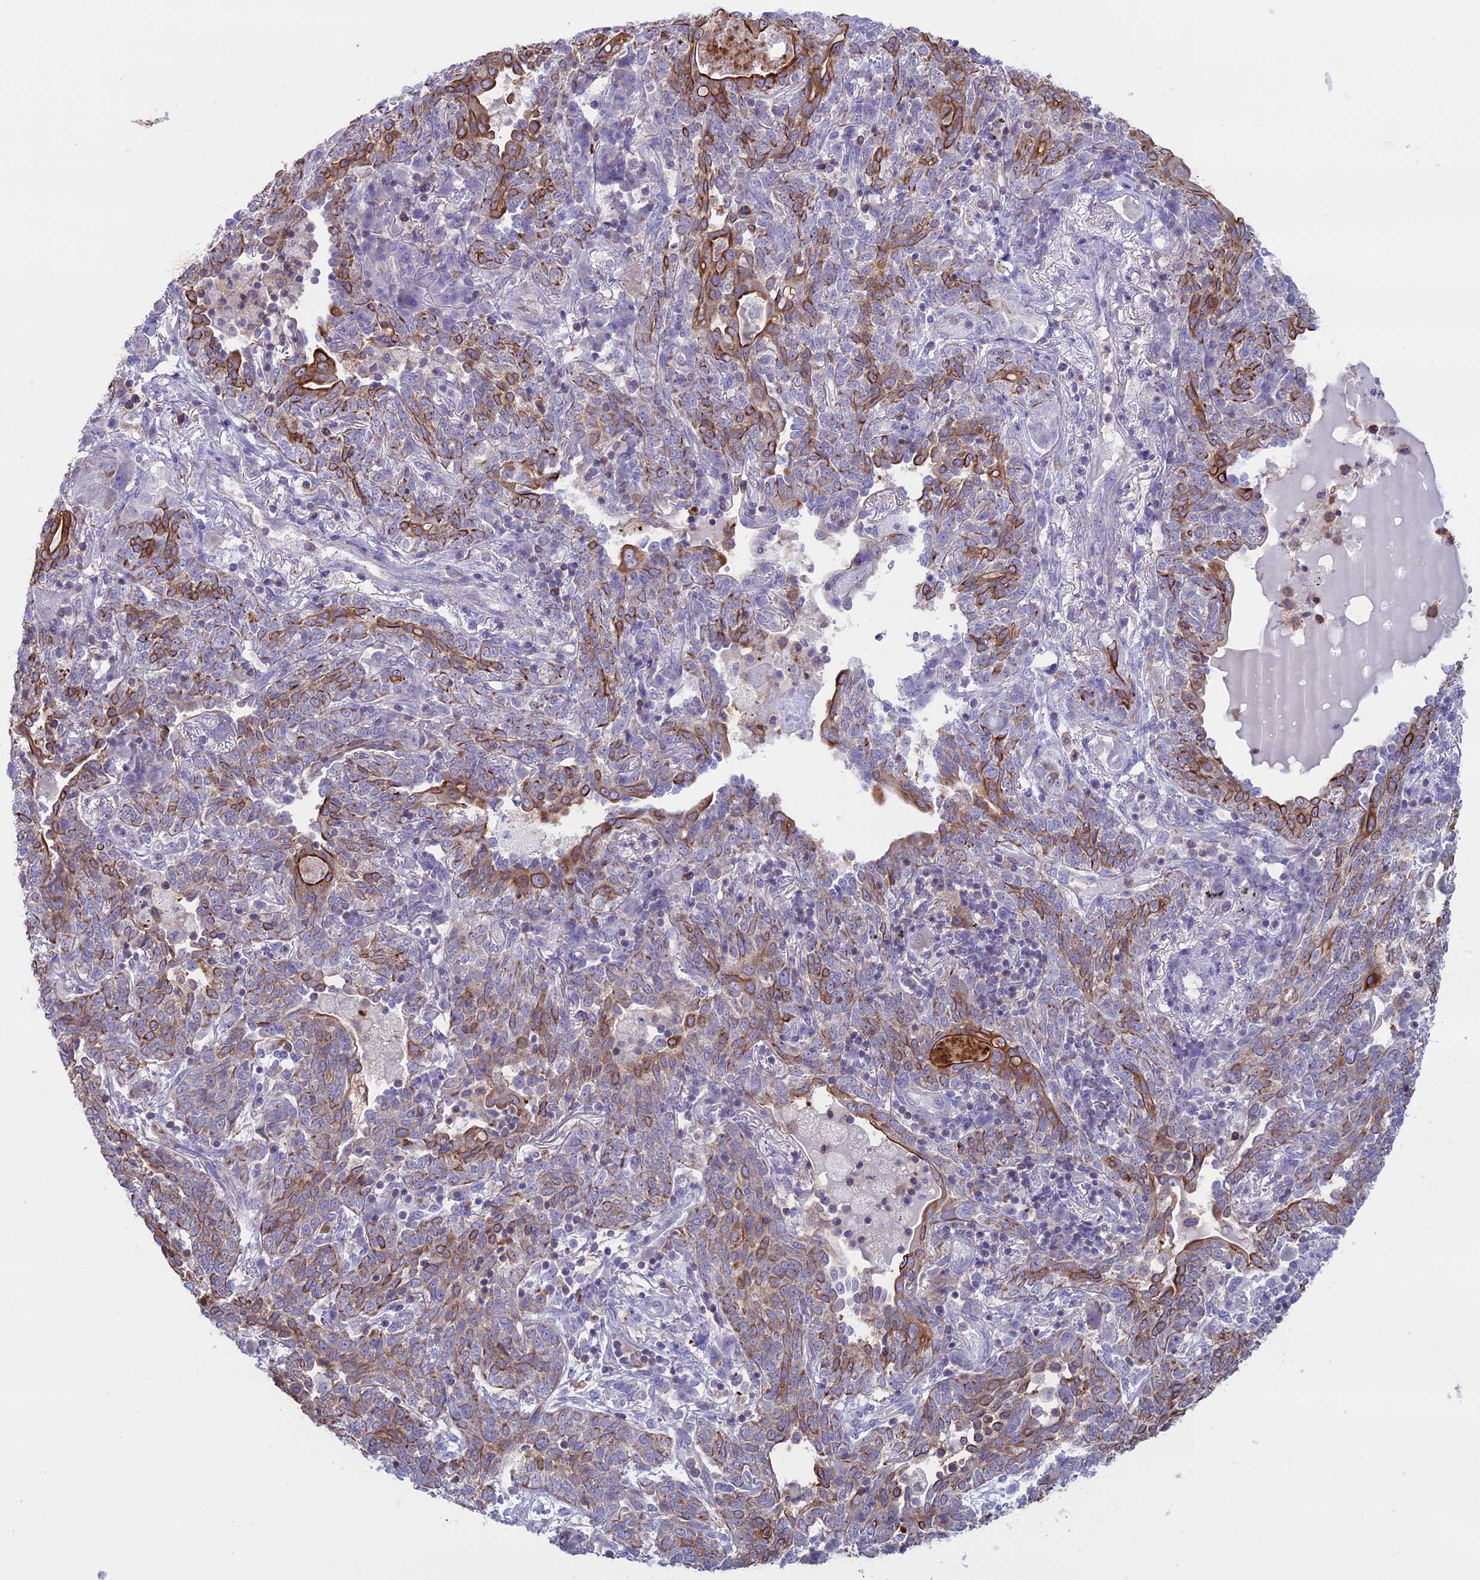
{"staining": {"intensity": "strong", "quantity": "25%-75%", "location": "cytoplasmic/membranous"}, "tissue": "lung cancer", "cell_type": "Tumor cells", "image_type": "cancer", "snomed": [{"axis": "morphology", "description": "Squamous cell carcinoma, NOS"}, {"axis": "topography", "description": "Lung"}], "caption": "Immunohistochemical staining of squamous cell carcinoma (lung) shows strong cytoplasmic/membranous protein positivity in about 25%-75% of tumor cells.", "gene": "CDAN1", "patient": {"sex": "female", "age": 70}}